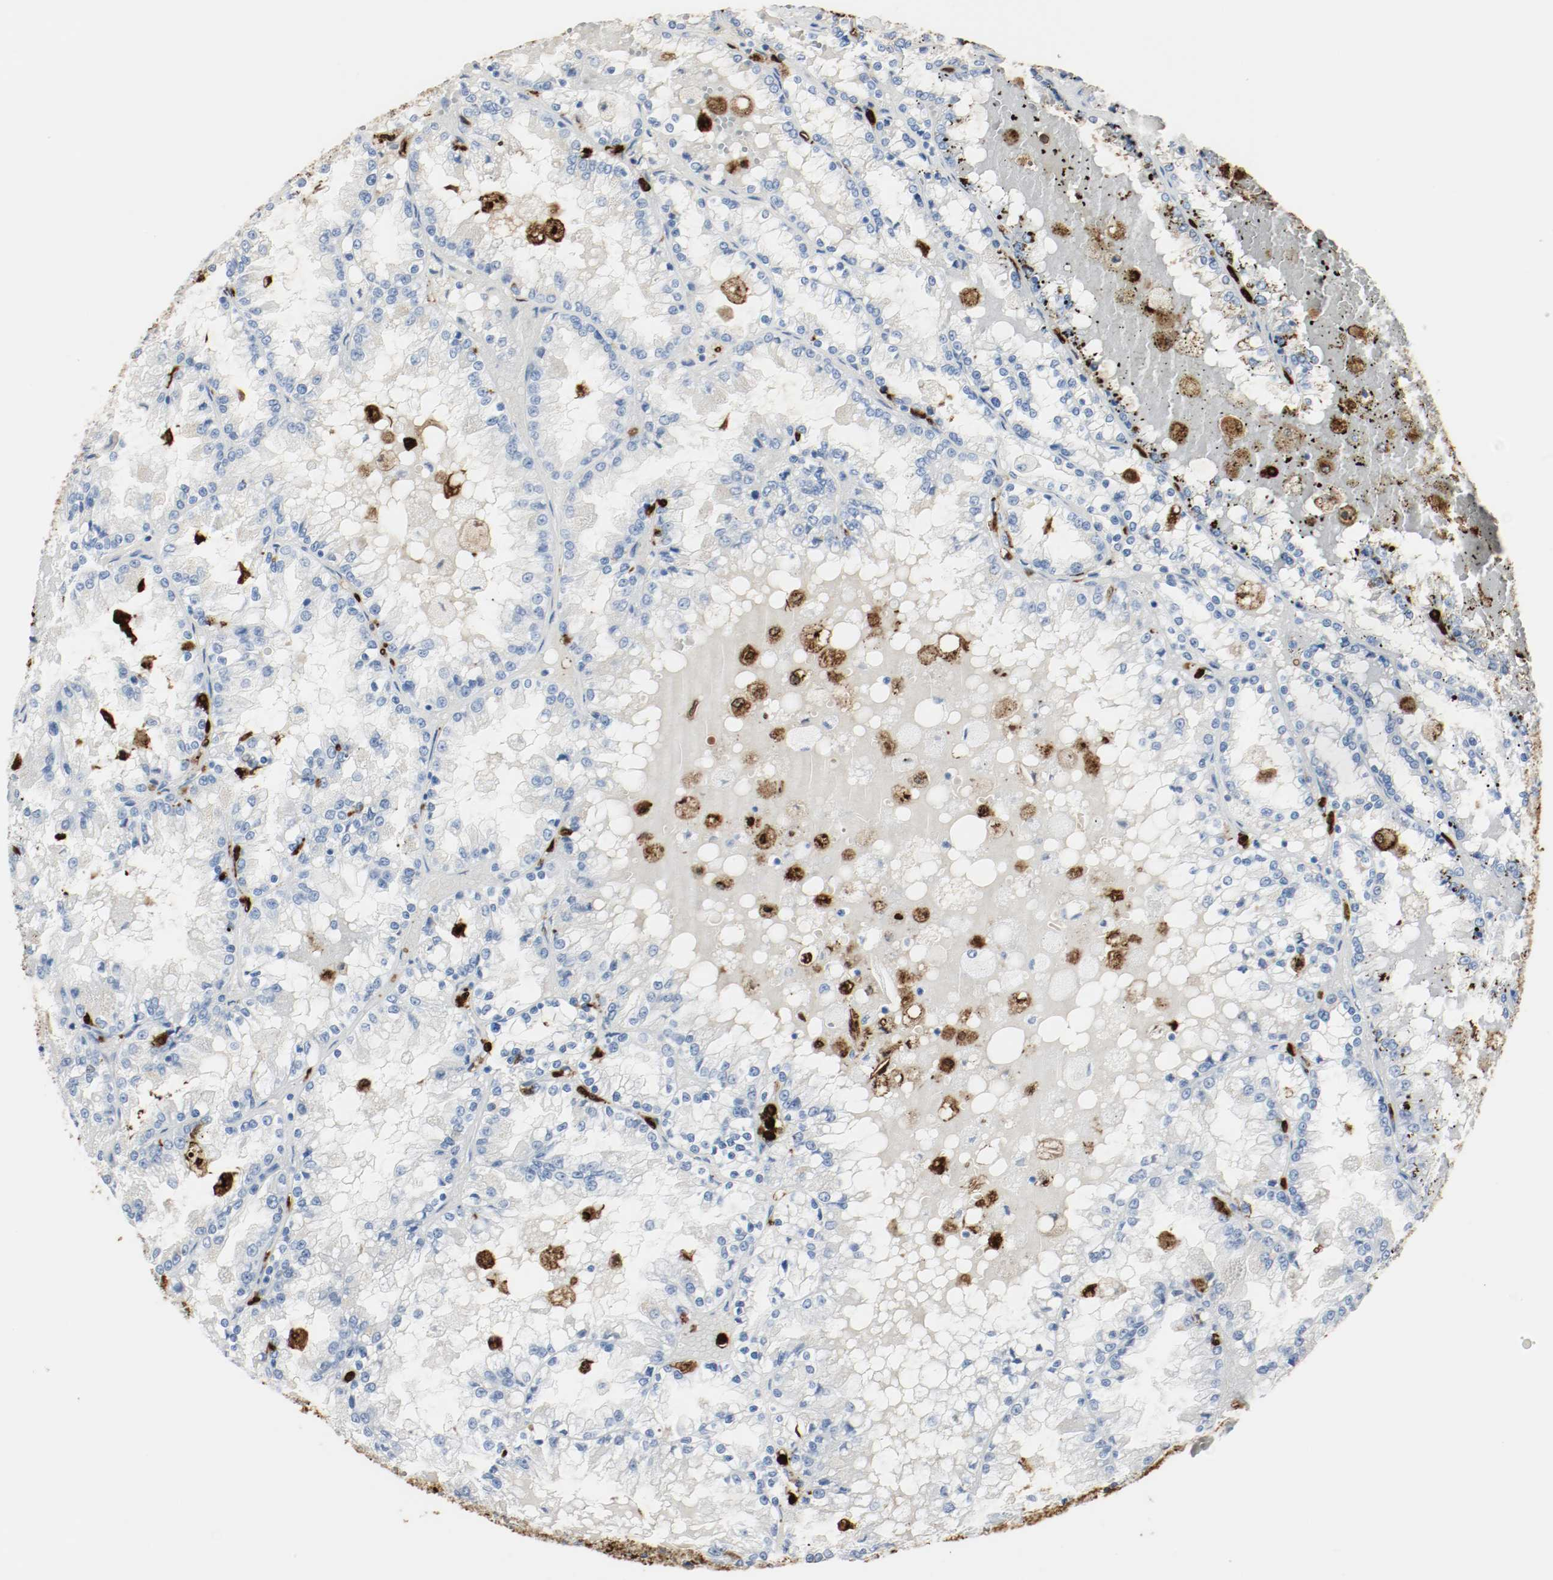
{"staining": {"intensity": "negative", "quantity": "none", "location": "none"}, "tissue": "renal cancer", "cell_type": "Tumor cells", "image_type": "cancer", "snomed": [{"axis": "morphology", "description": "Adenocarcinoma, NOS"}, {"axis": "topography", "description": "Kidney"}], "caption": "An immunohistochemistry (IHC) histopathology image of renal cancer (adenocarcinoma) is shown. There is no staining in tumor cells of renal cancer (adenocarcinoma).", "gene": "S100A9", "patient": {"sex": "female", "age": 56}}